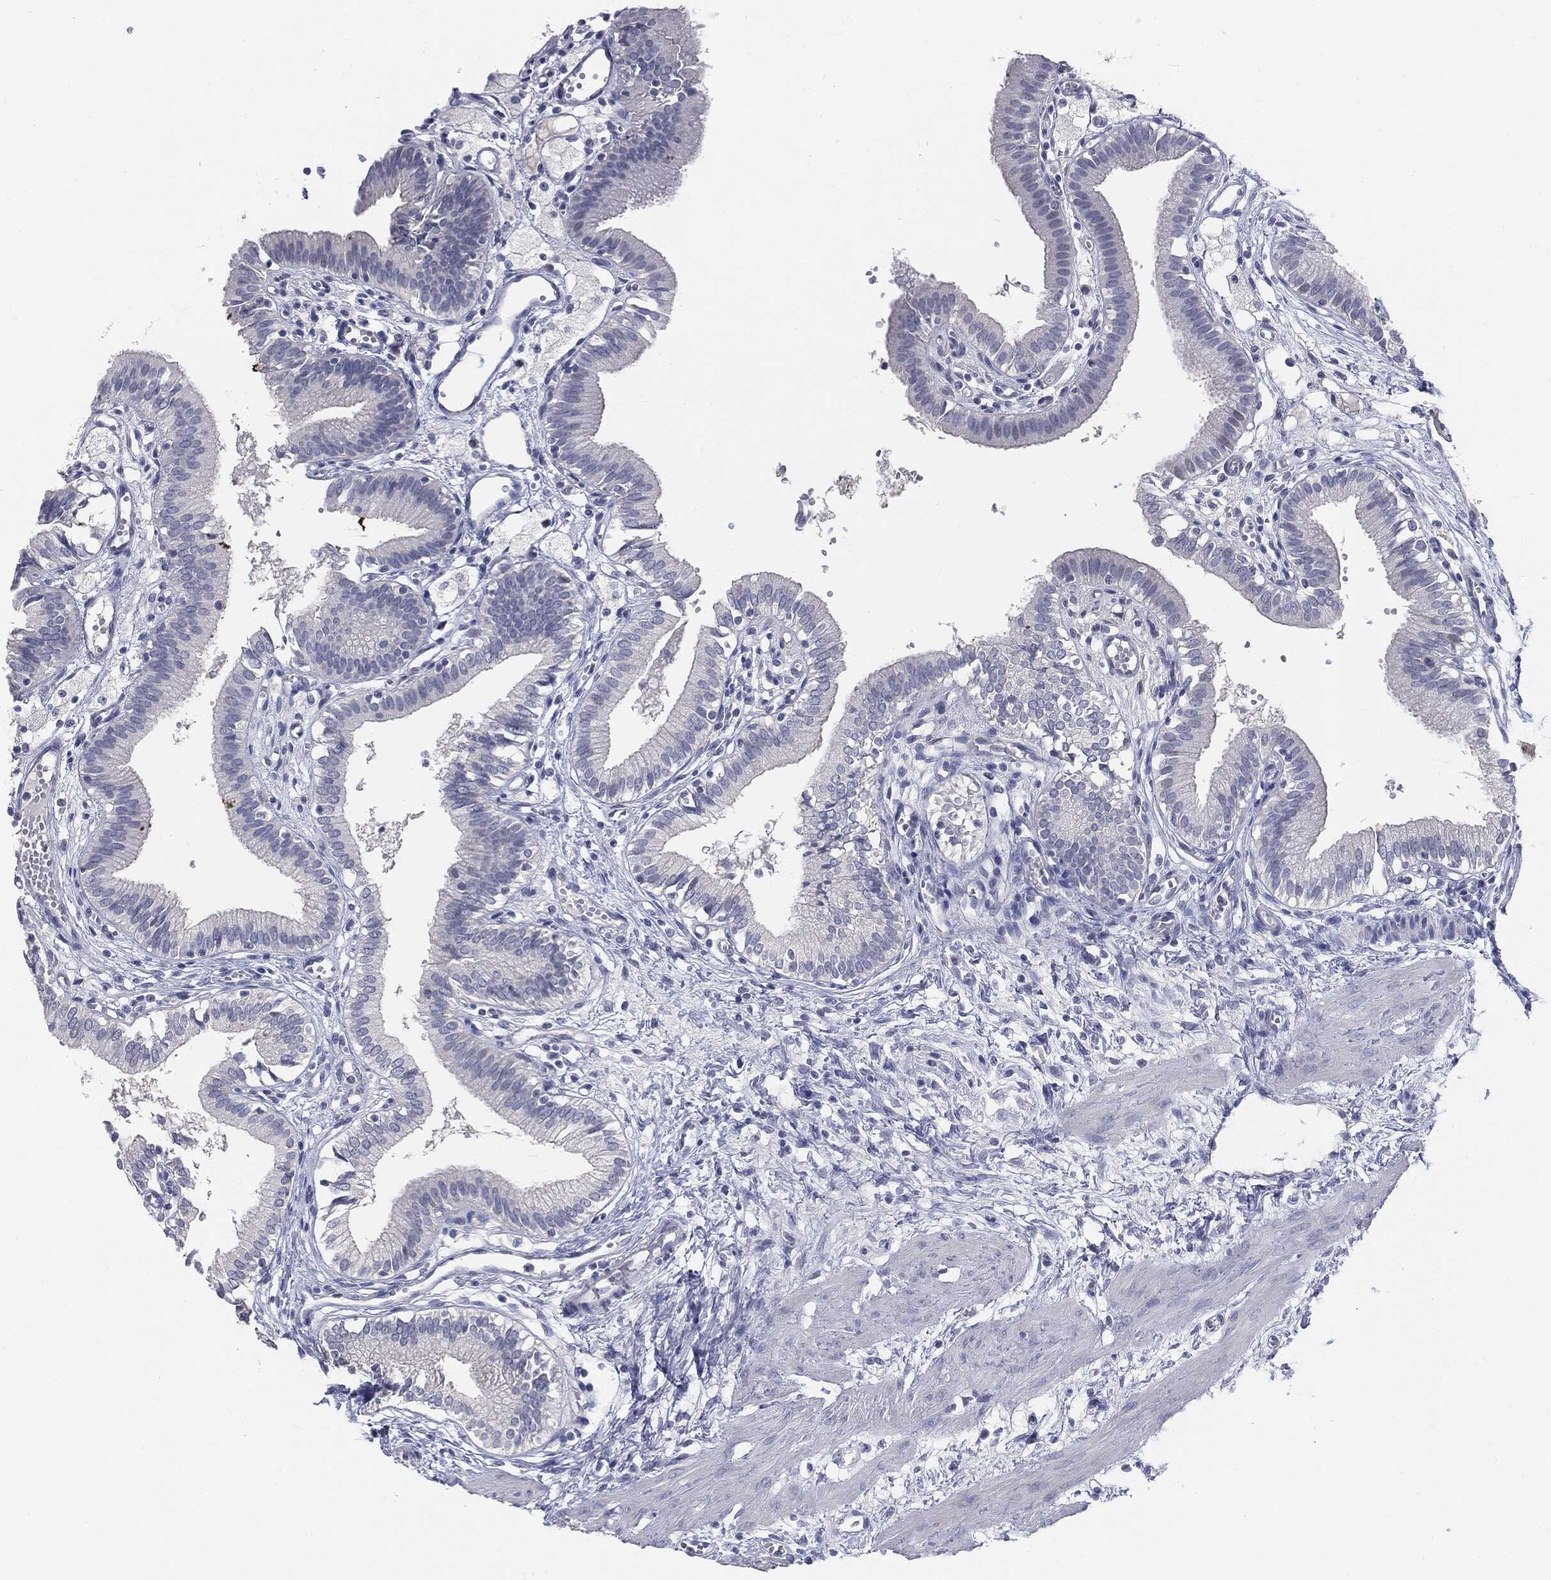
{"staining": {"intensity": "negative", "quantity": "none", "location": "none"}, "tissue": "gallbladder", "cell_type": "Glandular cells", "image_type": "normal", "snomed": [{"axis": "morphology", "description": "Normal tissue, NOS"}, {"axis": "topography", "description": "Gallbladder"}], "caption": "A micrograph of gallbladder stained for a protein displays no brown staining in glandular cells.", "gene": "CGB1", "patient": {"sex": "female", "age": 24}}